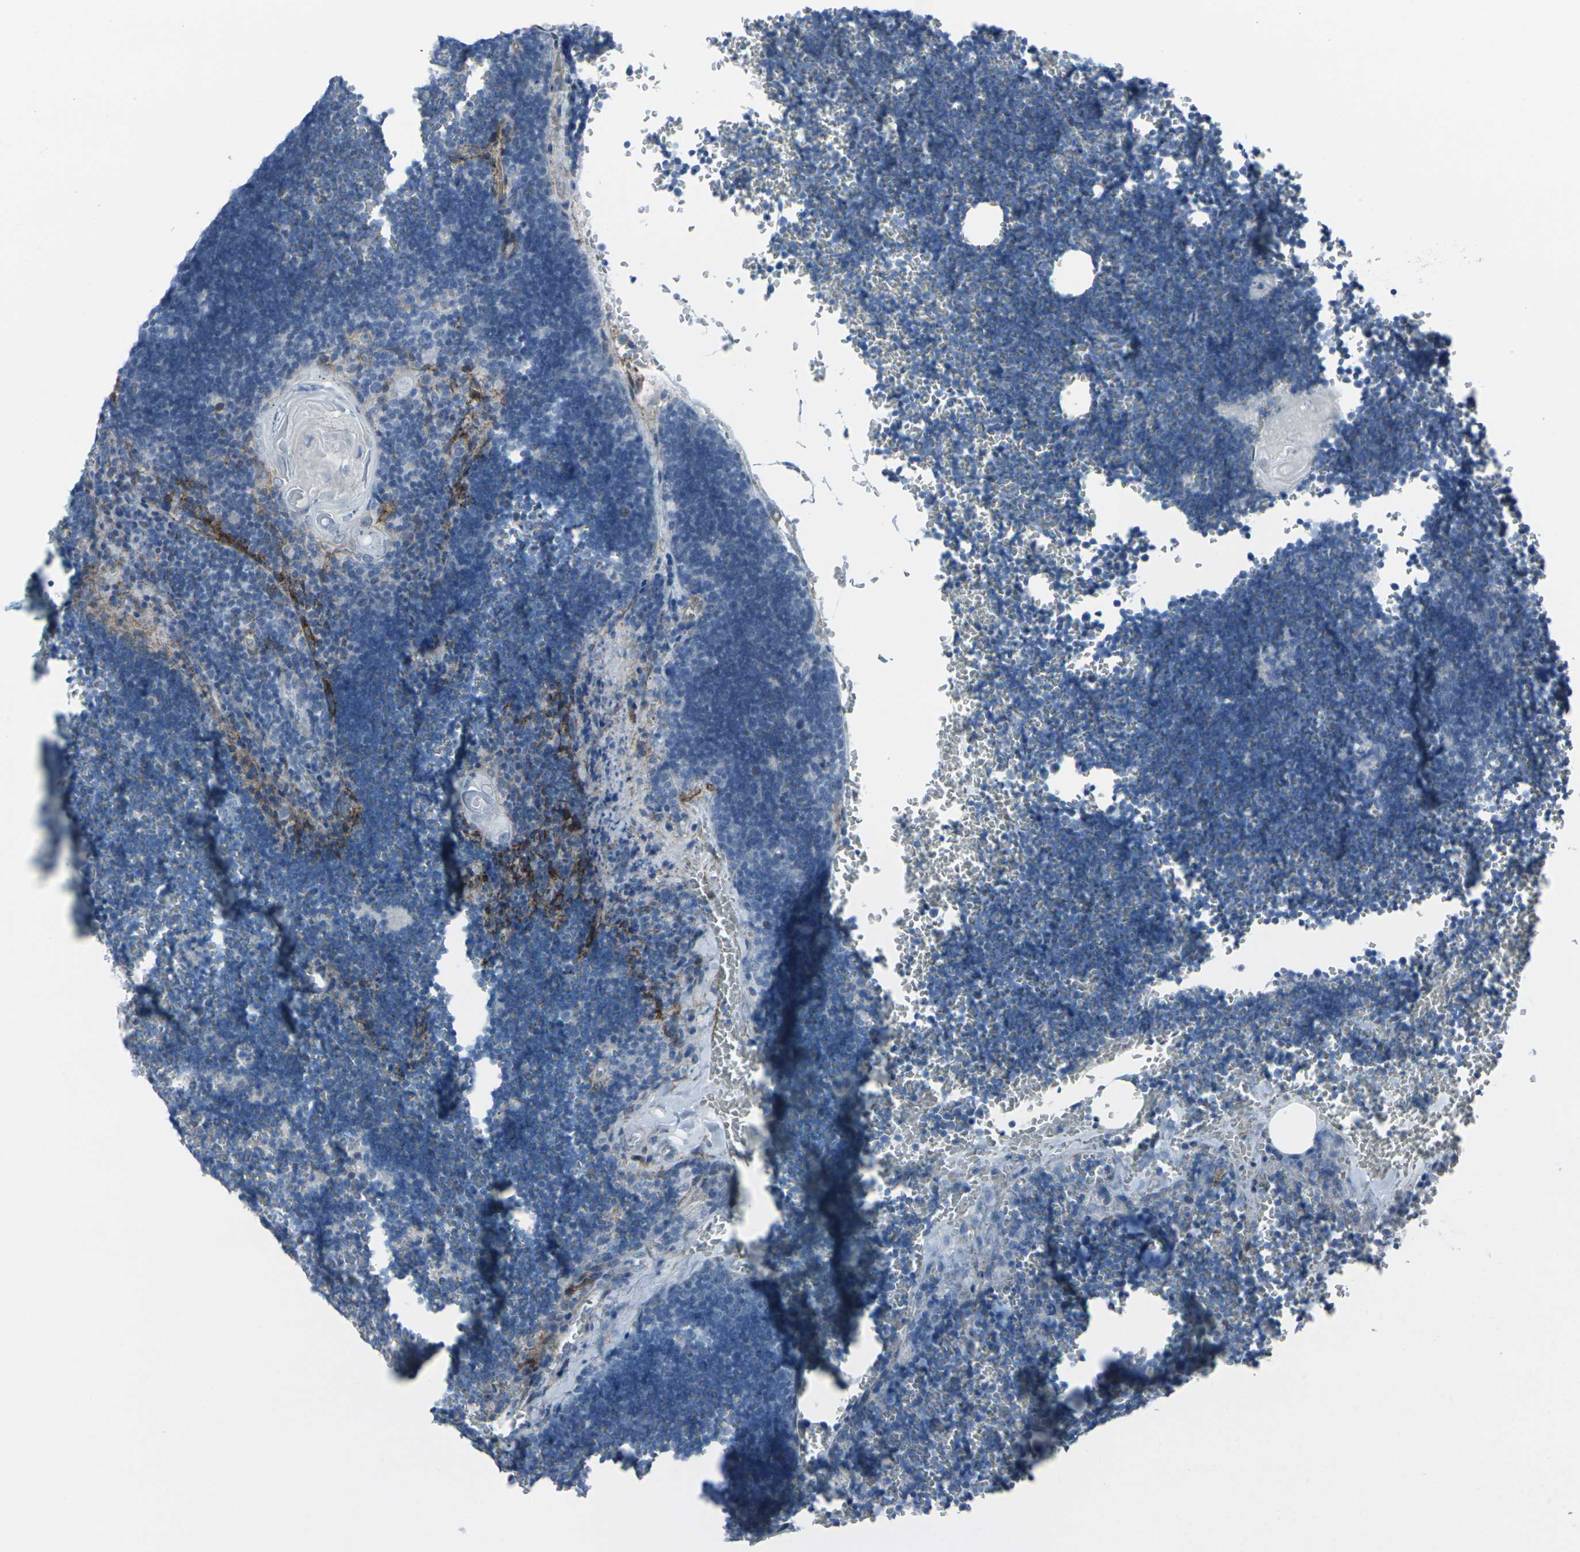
{"staining": {"intensity": "moderate", "quantity": "<25%", "location": "cytoplasmic/membranous"}, "tissue": "lymph node", "cell_type": "Germinal center cells", "image_type": "normal", "snomed": [{"axis": "morphology", "description": "Normal tissue, NOS"}, {"axis": "topography", "description": "Lymph node"}], "caption": "High-power microscopy captured an IHC histopathology image of normal lymph node, revealing moderate cytoplasmic/membranous expression in about <25% of germinal center cells.", "gene": "CDH11", "patient": {"sex": "male", "age": 33}}